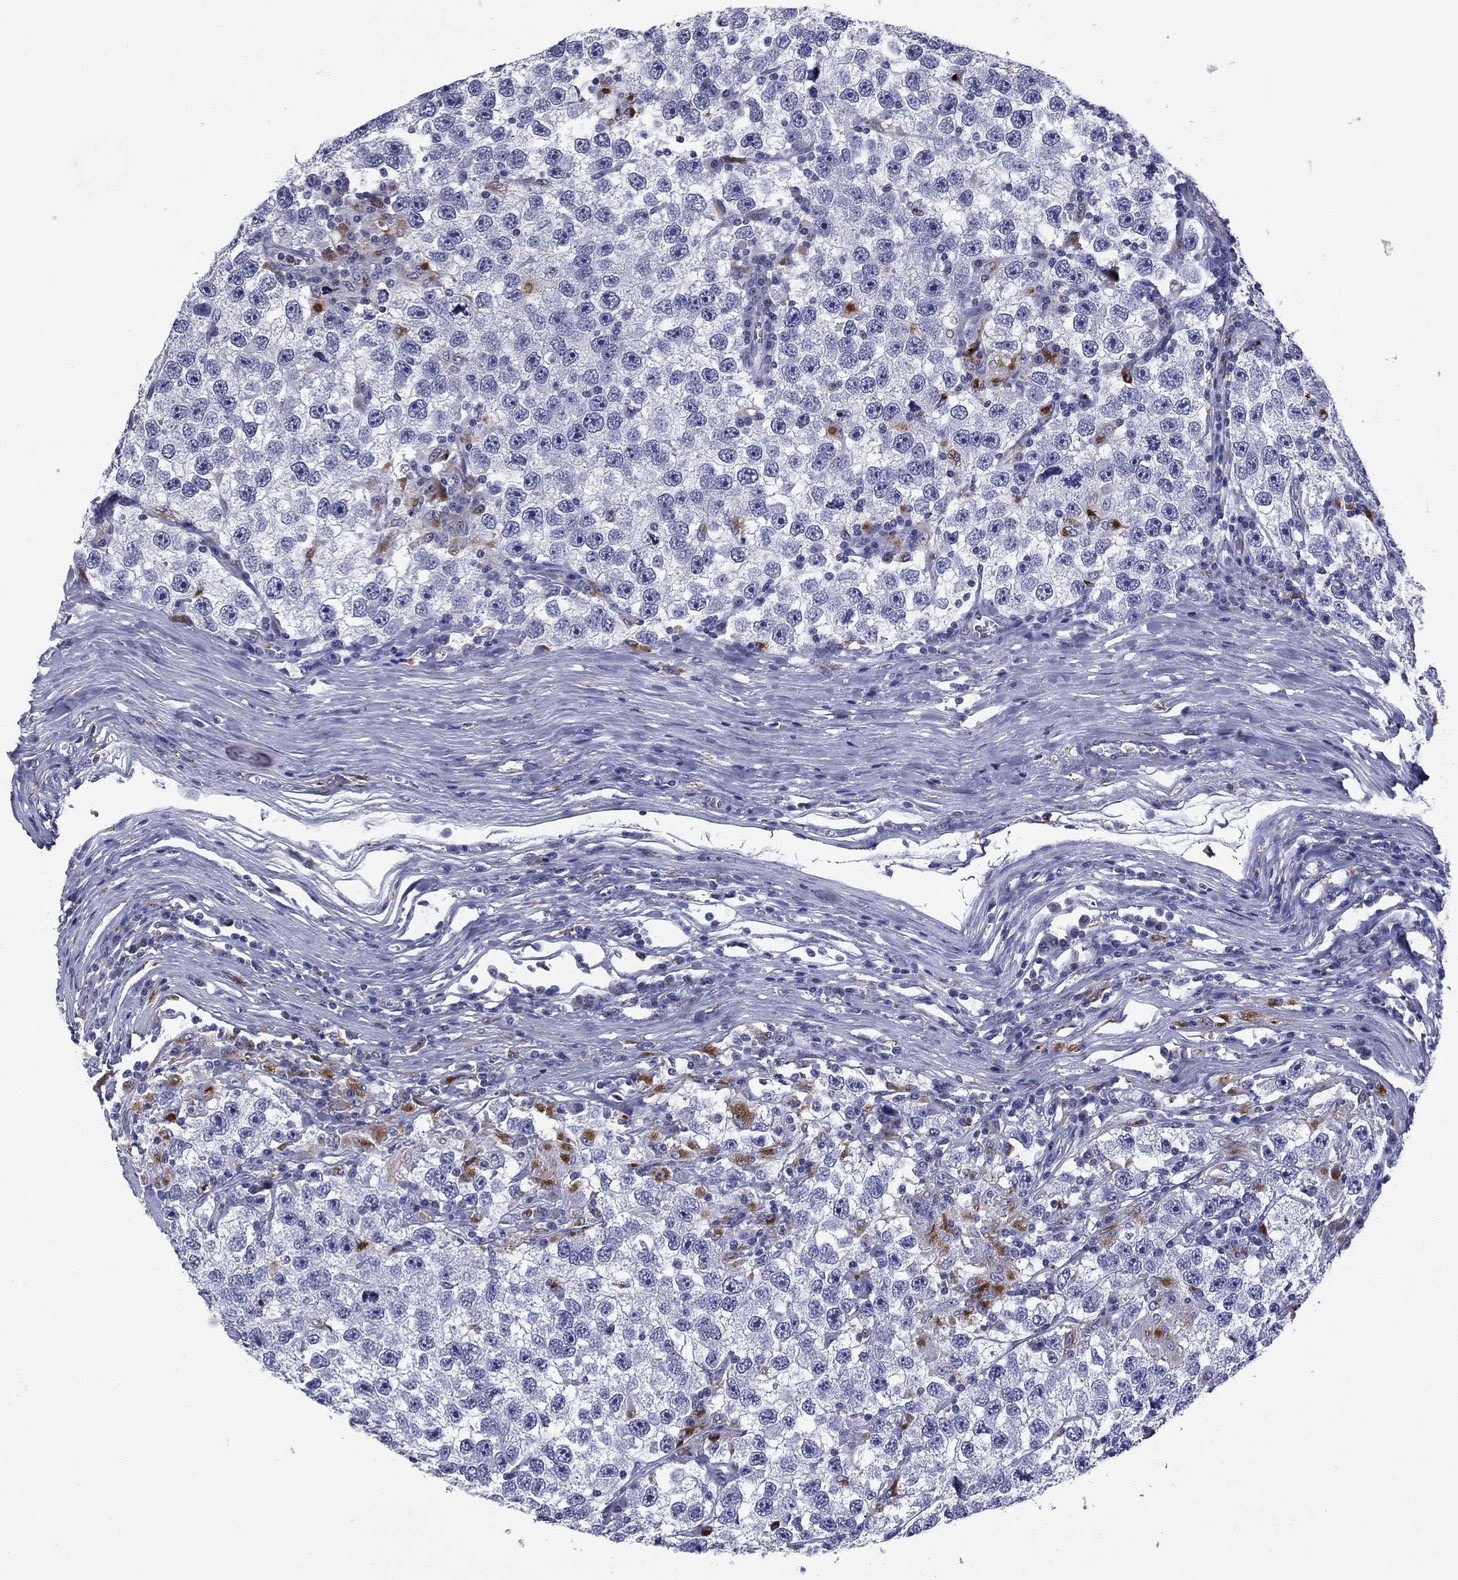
{"staining": {"intensity": "negative", "quantity": "none", "location": "none"}, "tissue": "testis cancer", "cell_type": "Tumor cells", "image_type": "cancer", "snomed": [{"axis": "morphology", "description": "Seminoma, NOS"}, {"axis": "topography", "description": "Testis"}], "caption": "The immunohistochemistry micrograph has no significant staining in tumor cells of testis seminoma tissue.", "gene": "MADCAM1", "patient": {"sex": "male", "age": 26}}